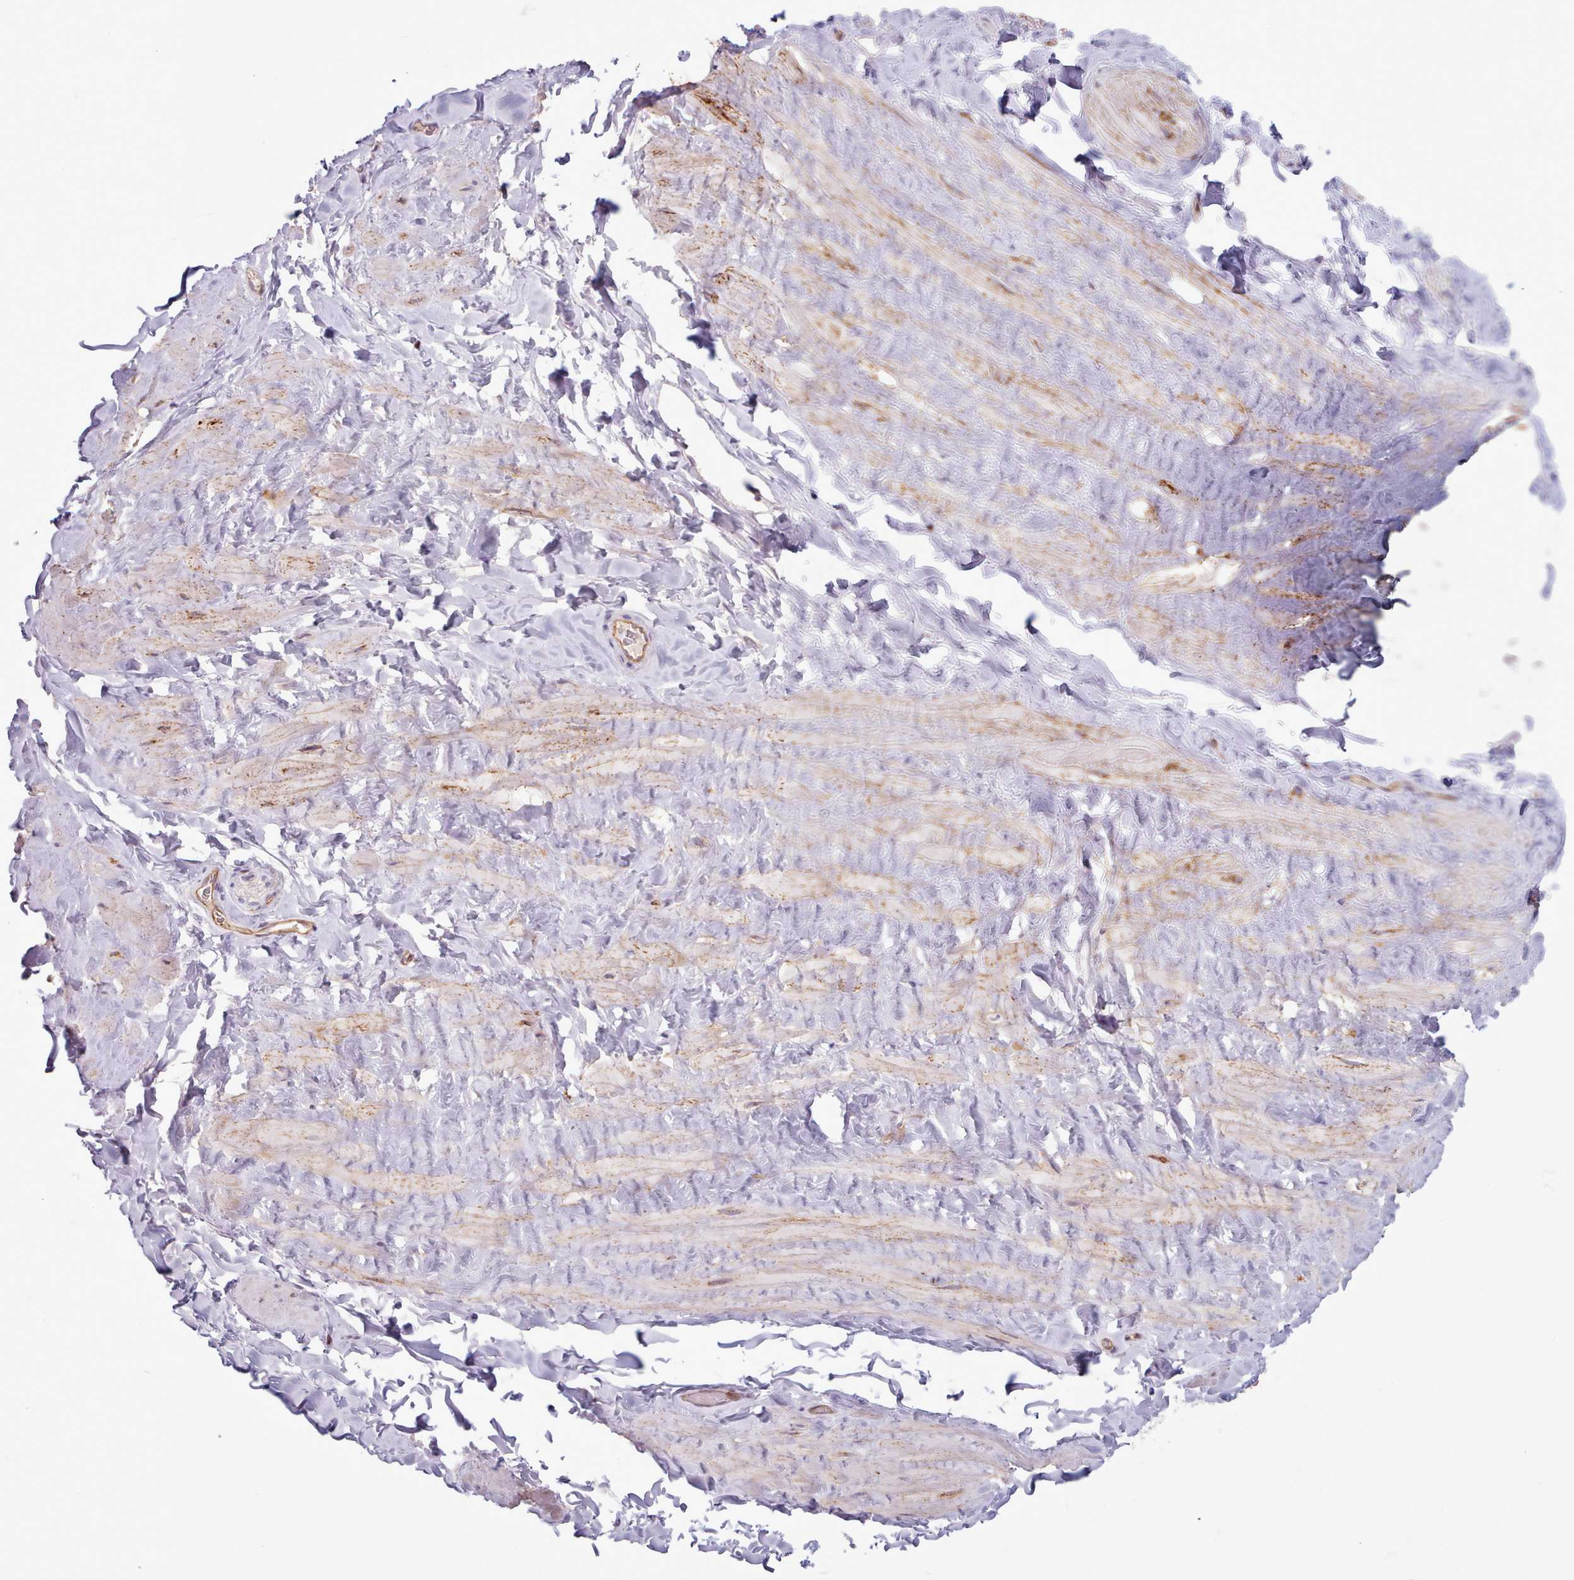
{"staining": {"intensity": "negative", "quantity": "none", "location": "none"}, "tissue": "soft tissue", "cell_type": "Fibroblasts", "image_type": "normal", "snomed": [{"axis": "morphology", "description": "Normal tissue, NOS"}, {"axis": "topography", "description": "Soft tissue"}, {"axis": "topography", "description": "Vascular tissue"}], "caption": "There is no significant staining in fibroblasts of soft tissue. (DAB immunohistochemistry, high magnification).", "gene": "CRYBG1", "patient": {"sex": "male", "age": 41}}